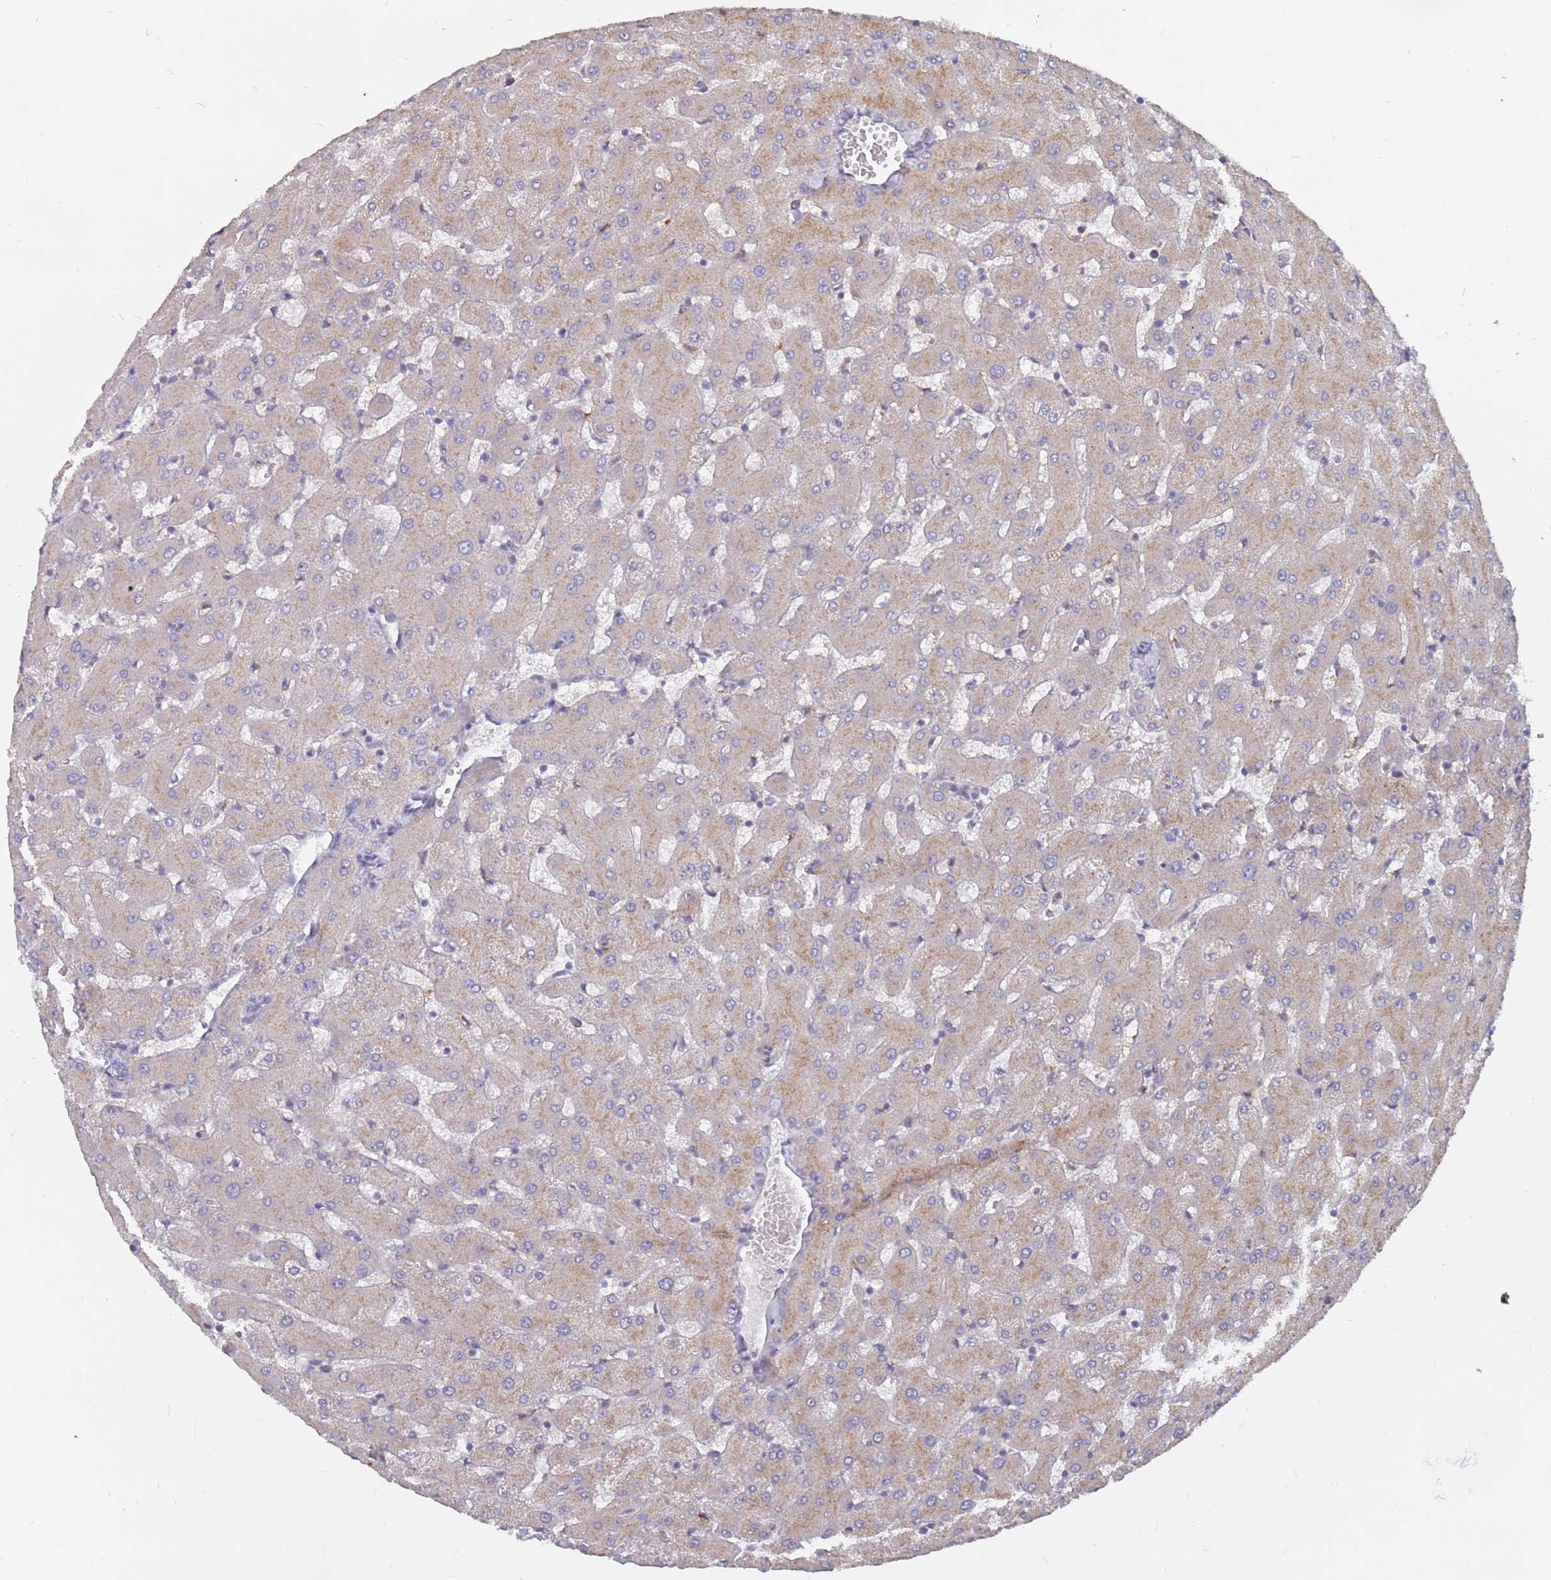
{"staining": {"intensity": "negative", "quantity": "none", "location": "none"}, "tissue": "liver", "cell_type": "Cholangiocytes", "image_type": "normal", "snomed": [{"axis": "morphology", "description": "Normal tissue, NOS"}, {"axis": "topography", "description": "Liver"}], "caption": "This is an immunohistochemistry (IHC) image of benign human liver. There is no staining in cholangiocytes.", "gene": "TCEANC2", "patient": {"sex": "female", "age": 63}}